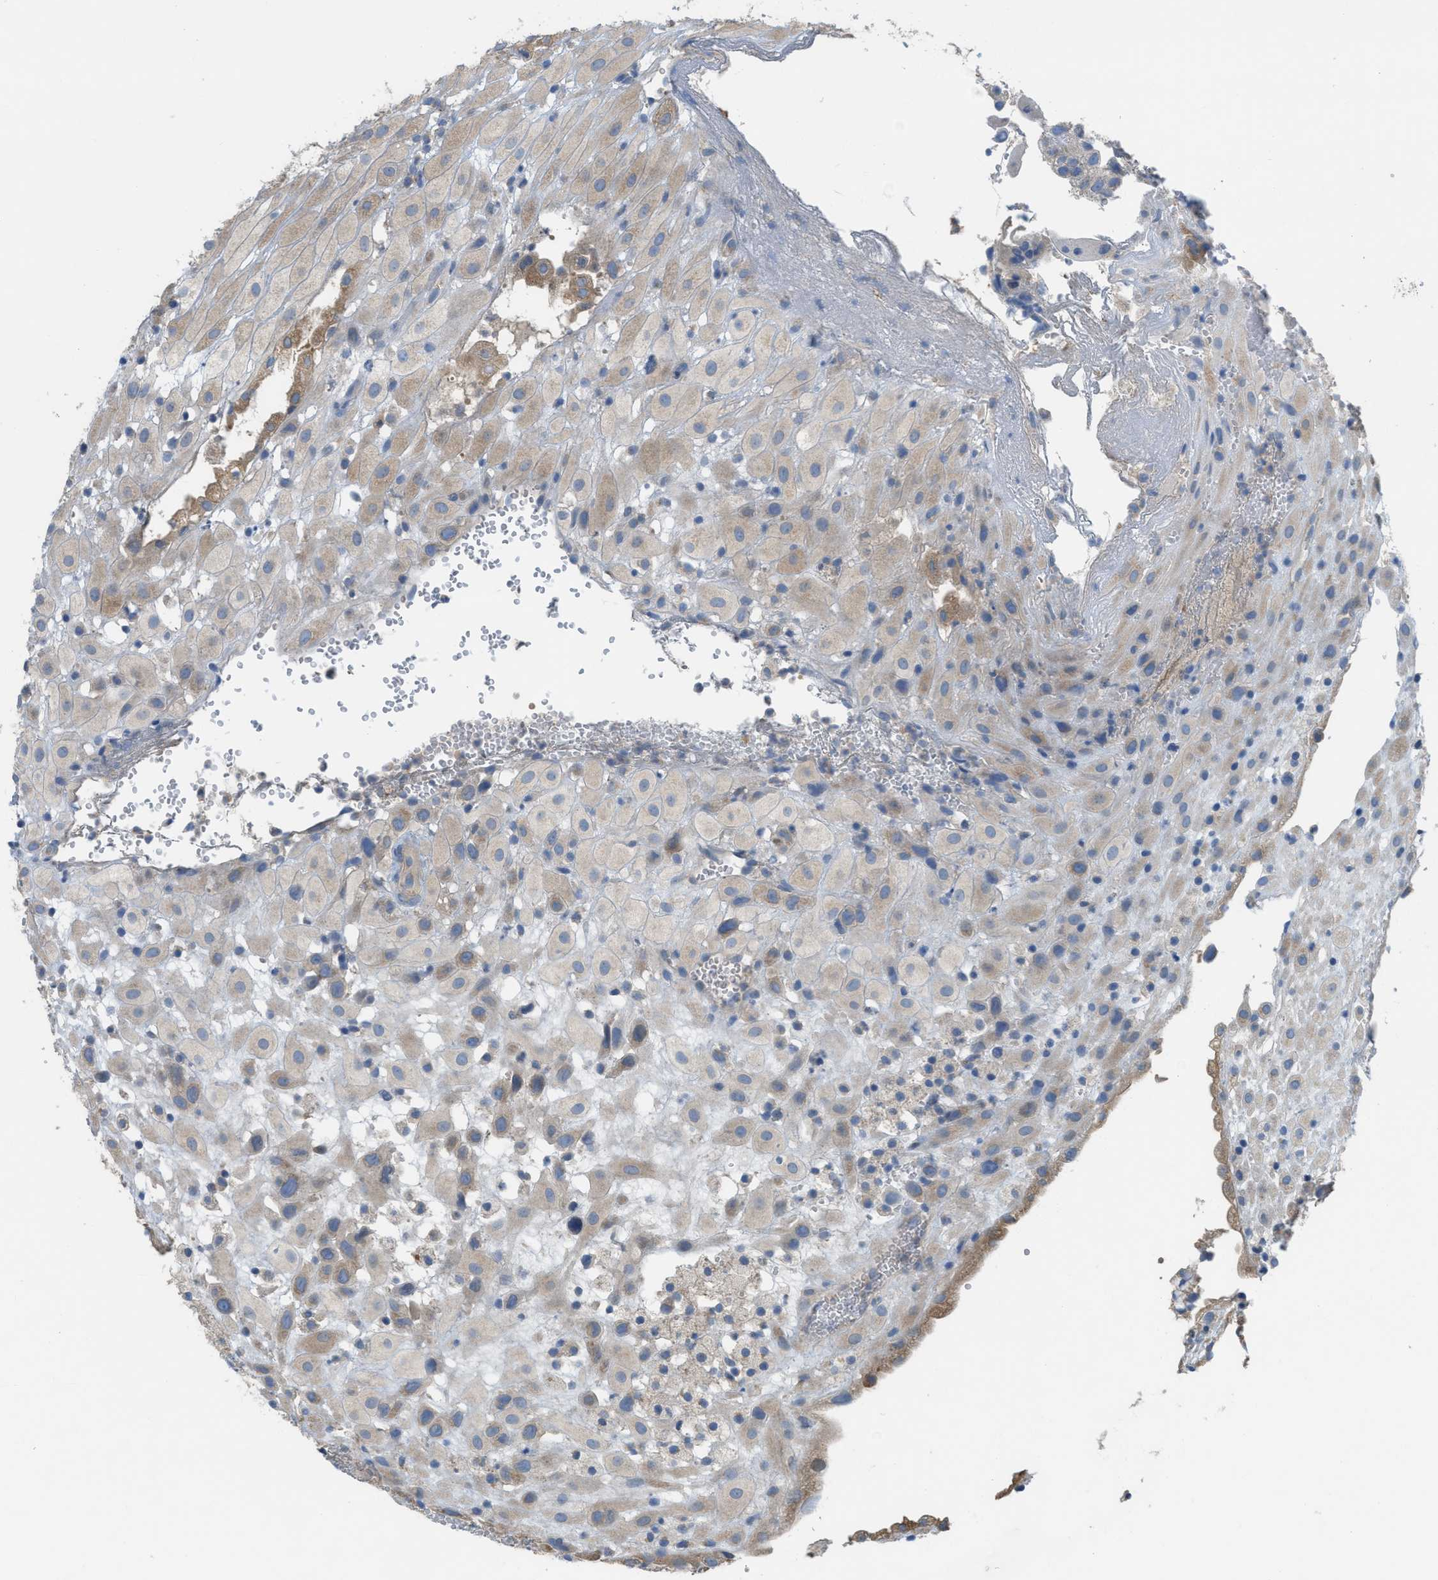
{"staining": {"intensity": "weak", "quantity": ">75%", "location": "cytoplasmic/membranous"}, "tissue": "placenta", "cell_type": "Decidual cells", "image_type": "normal", "snomed": [{"axis": "morphology", "description": "Normal tissue, NOS"}, {"axis": "topography", "description": "Placenta"}], "caption": "Immunohistochemical staining of unremarkable placenta exhibits >75% levels of weak cytoplasmic/membranous protein staining in approximately >75% of decidual cells. (DAB (3,3'-diaminobenzidine) IHC, brown staining for protein, blue staining for nuclei).", "gene": "UBA5", "patient": {"sex": "female", "age": 18}}